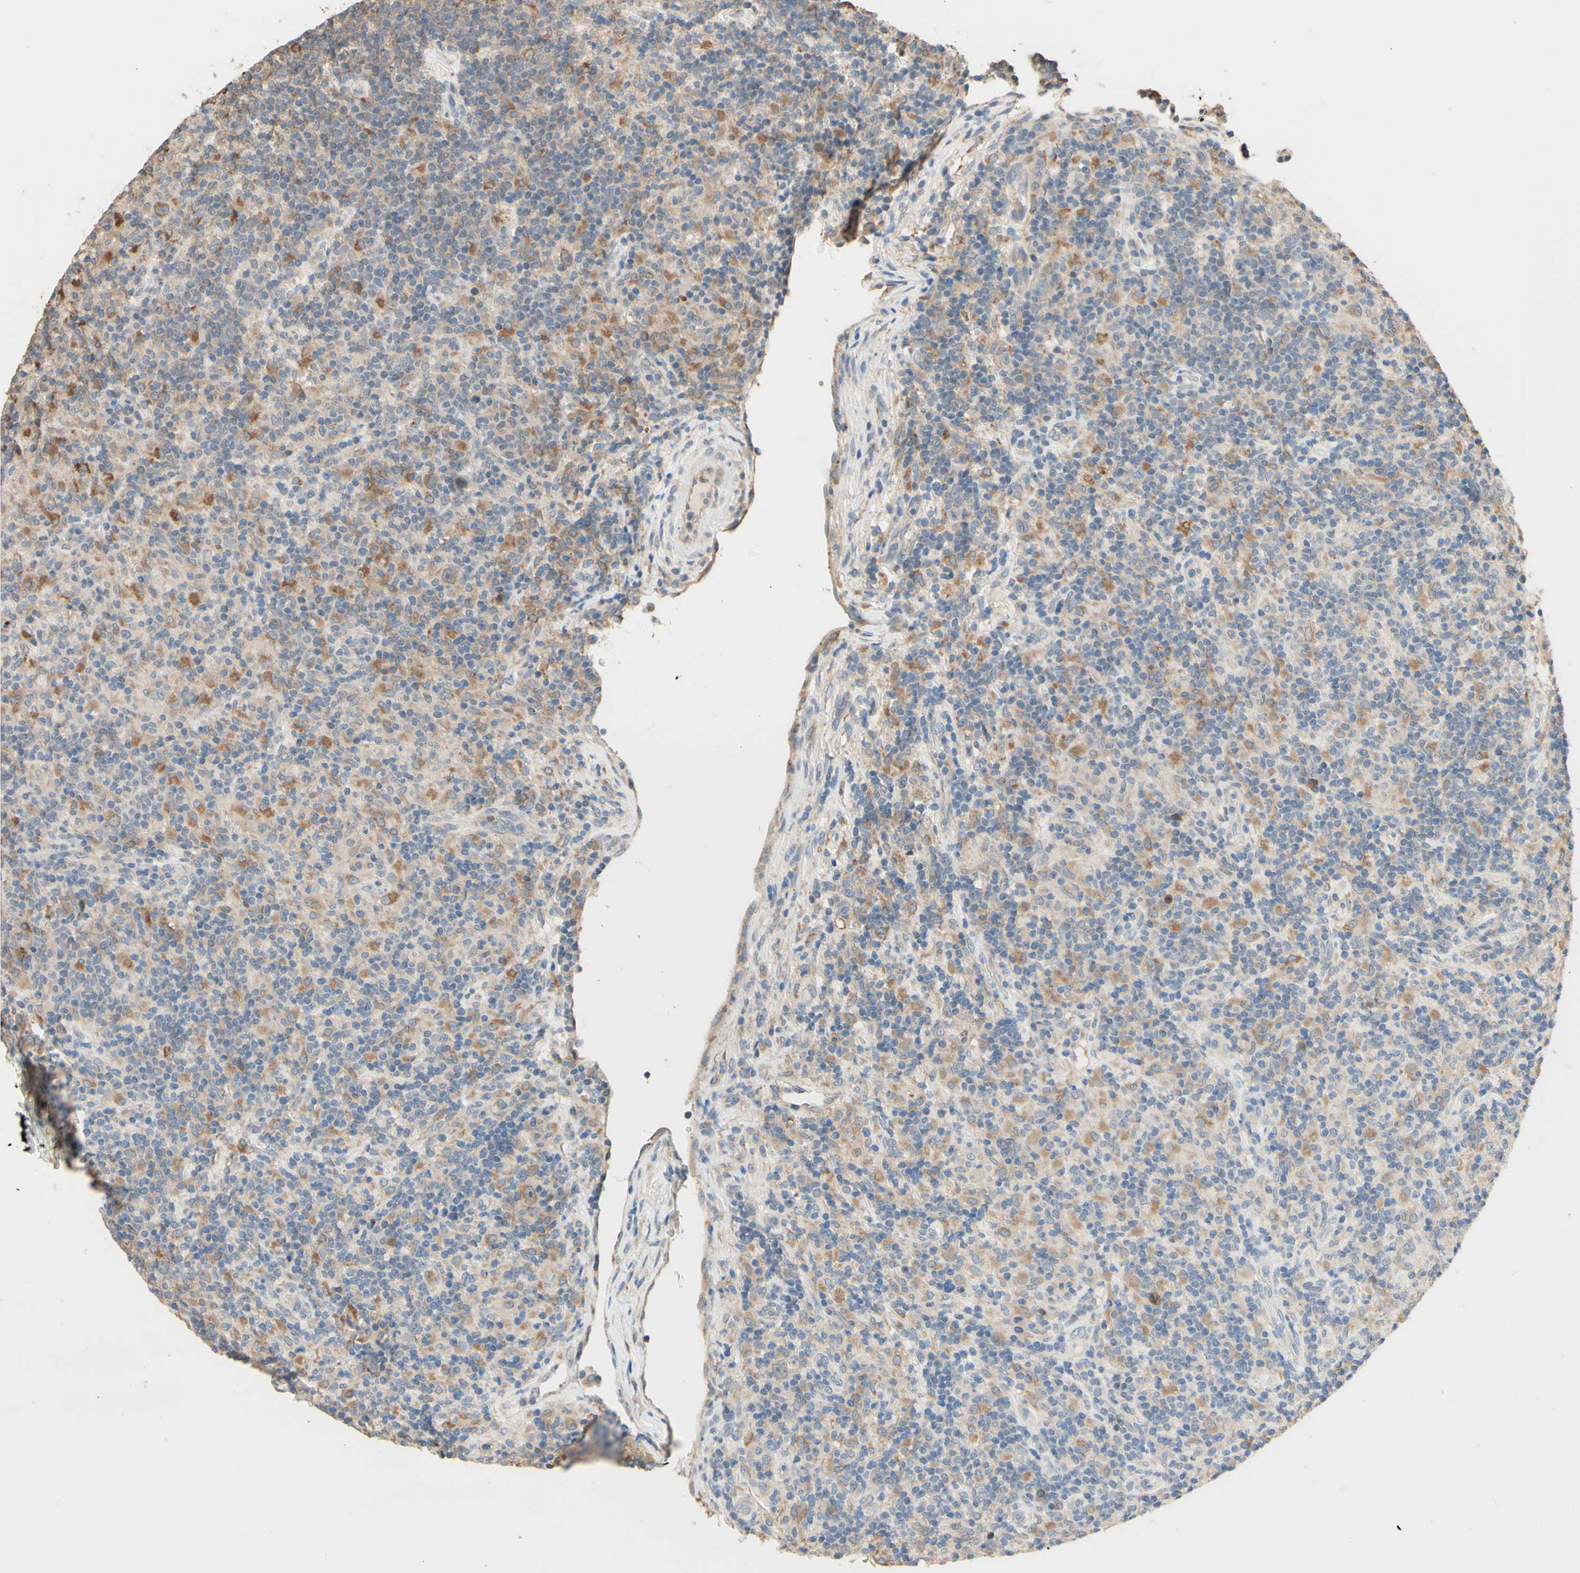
{"staining": {"intensity": "weak", "quantity": ">75%", "location": "cytoplasmic/membranous"}, "tissue": "lymphoma", "cell_type": "Tumor cells", "image_type": "cancer", "snomed": [{"axis": "morphology", "description": "Hodgkin's disease, NOS"}, {"axis": "topography", "description": "Lymph node"}], "caption": "Immunohistochemistry micrograph of neoplastic tissue: lymphoma stained using IHC reveals low levels of weak protein expression localized specifically in the cytoplasmic/membranous of tumor cells, appearing as a cytoplasmic/membranous brown color.", "gene": "SMIM19", "patient": {"sex": "male", "age": 70}}